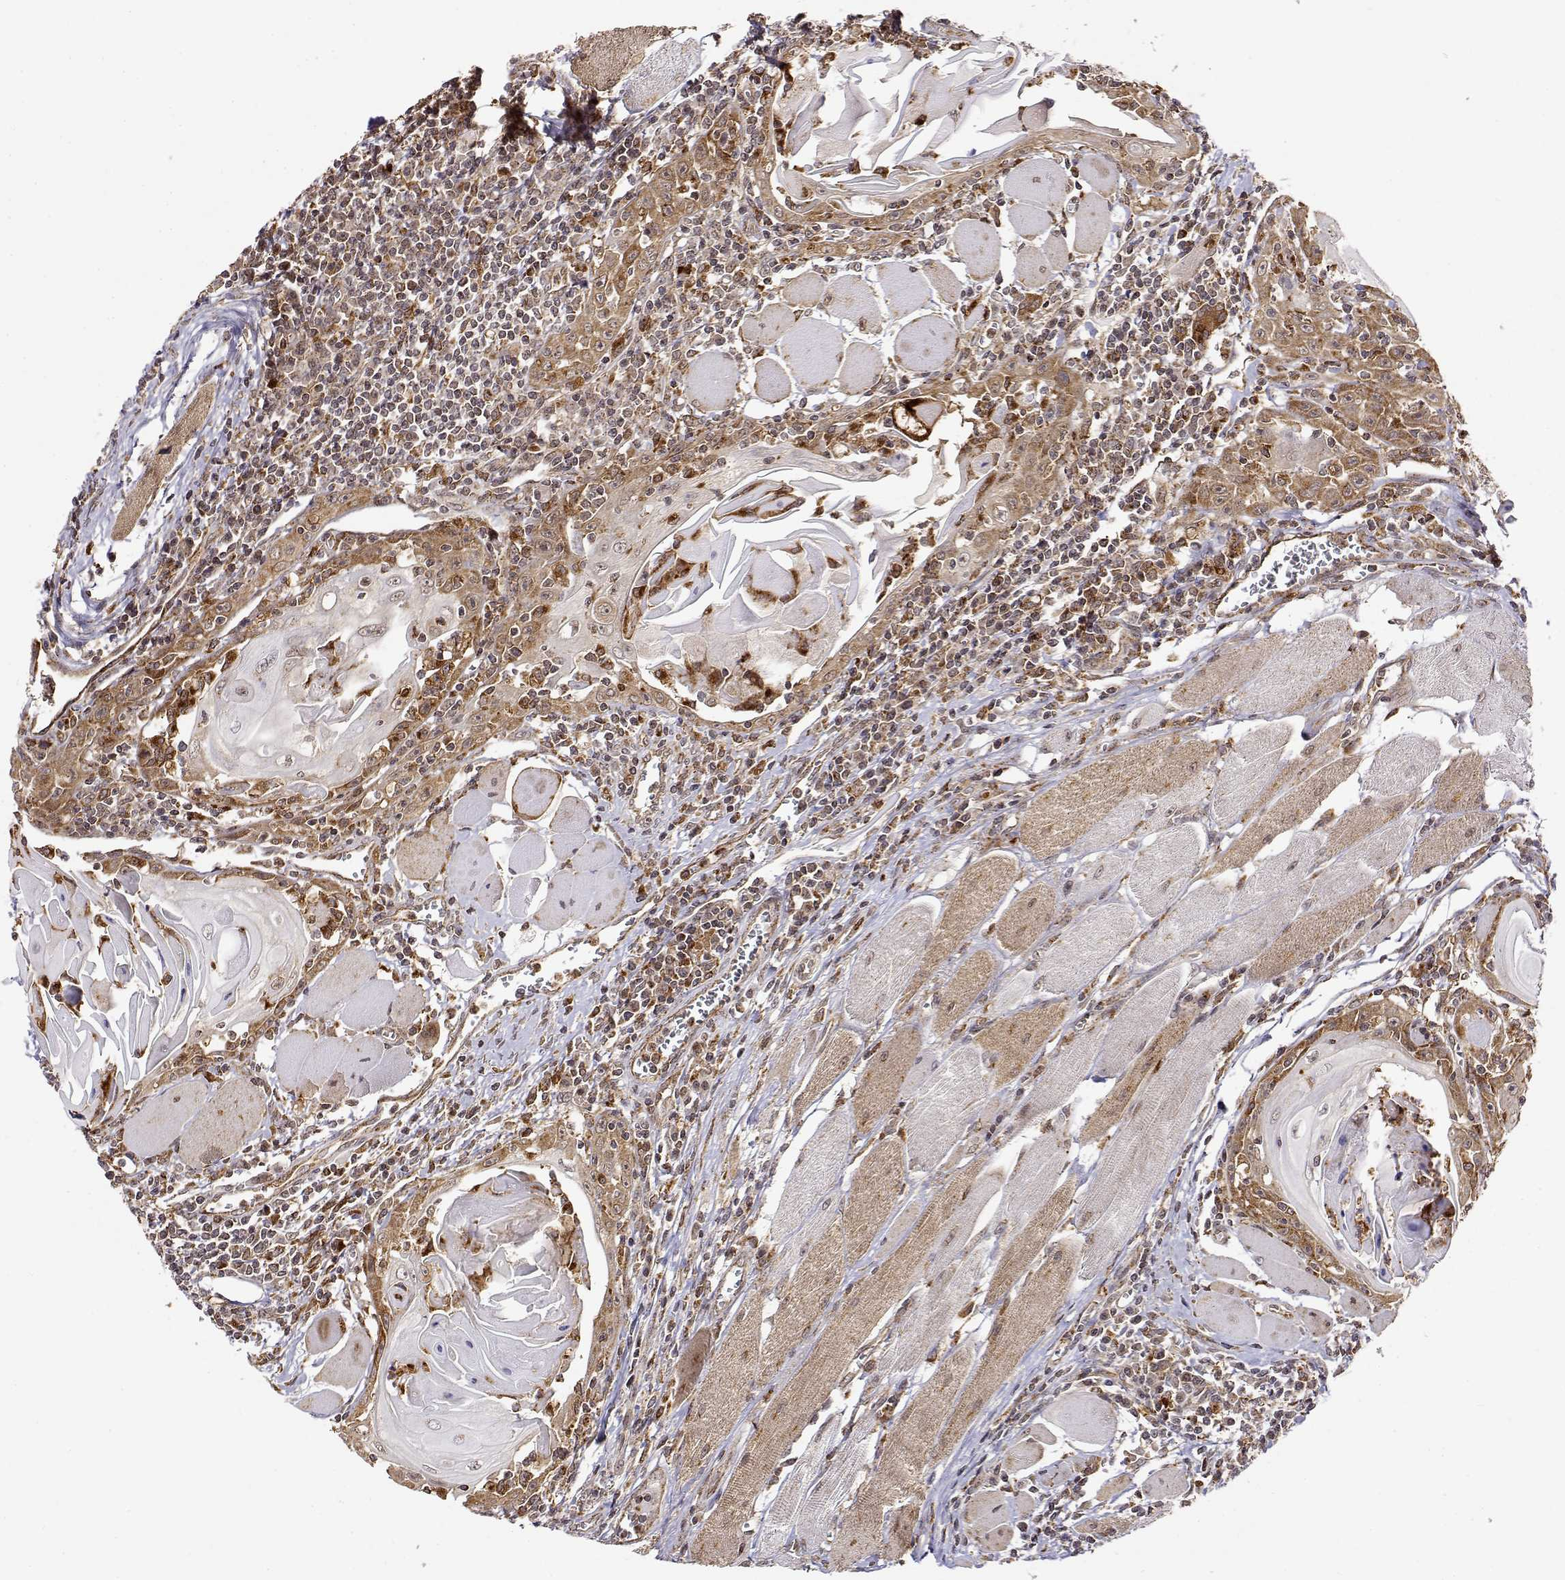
{"staining": {"intensity": "moderate", "quantity": ">75%", "location": "cytoplasmic/membranous"}, "tissue": "head and neck cancer", "cell_type": "Tumor cells", "image_type": "cancer", "snomed": [{"axis": "morphology", "description": "Normal tissue, NOS"}, {"axis": "morphology", "description": "Squamous cell carcinoma, NOS"}, {"axis": "topography", "description": "Oral tissue"}, {"axis": "topography", "description": "Head-Neck"}], "caption": "The image displays a brown stain indicating the presence of a protein in the cytoplasmic/membranous of tumor cells in head and neck squamous cell carcinoma.", "gene": "RNF13", "patient": {"sex": "male", "age": 52}}